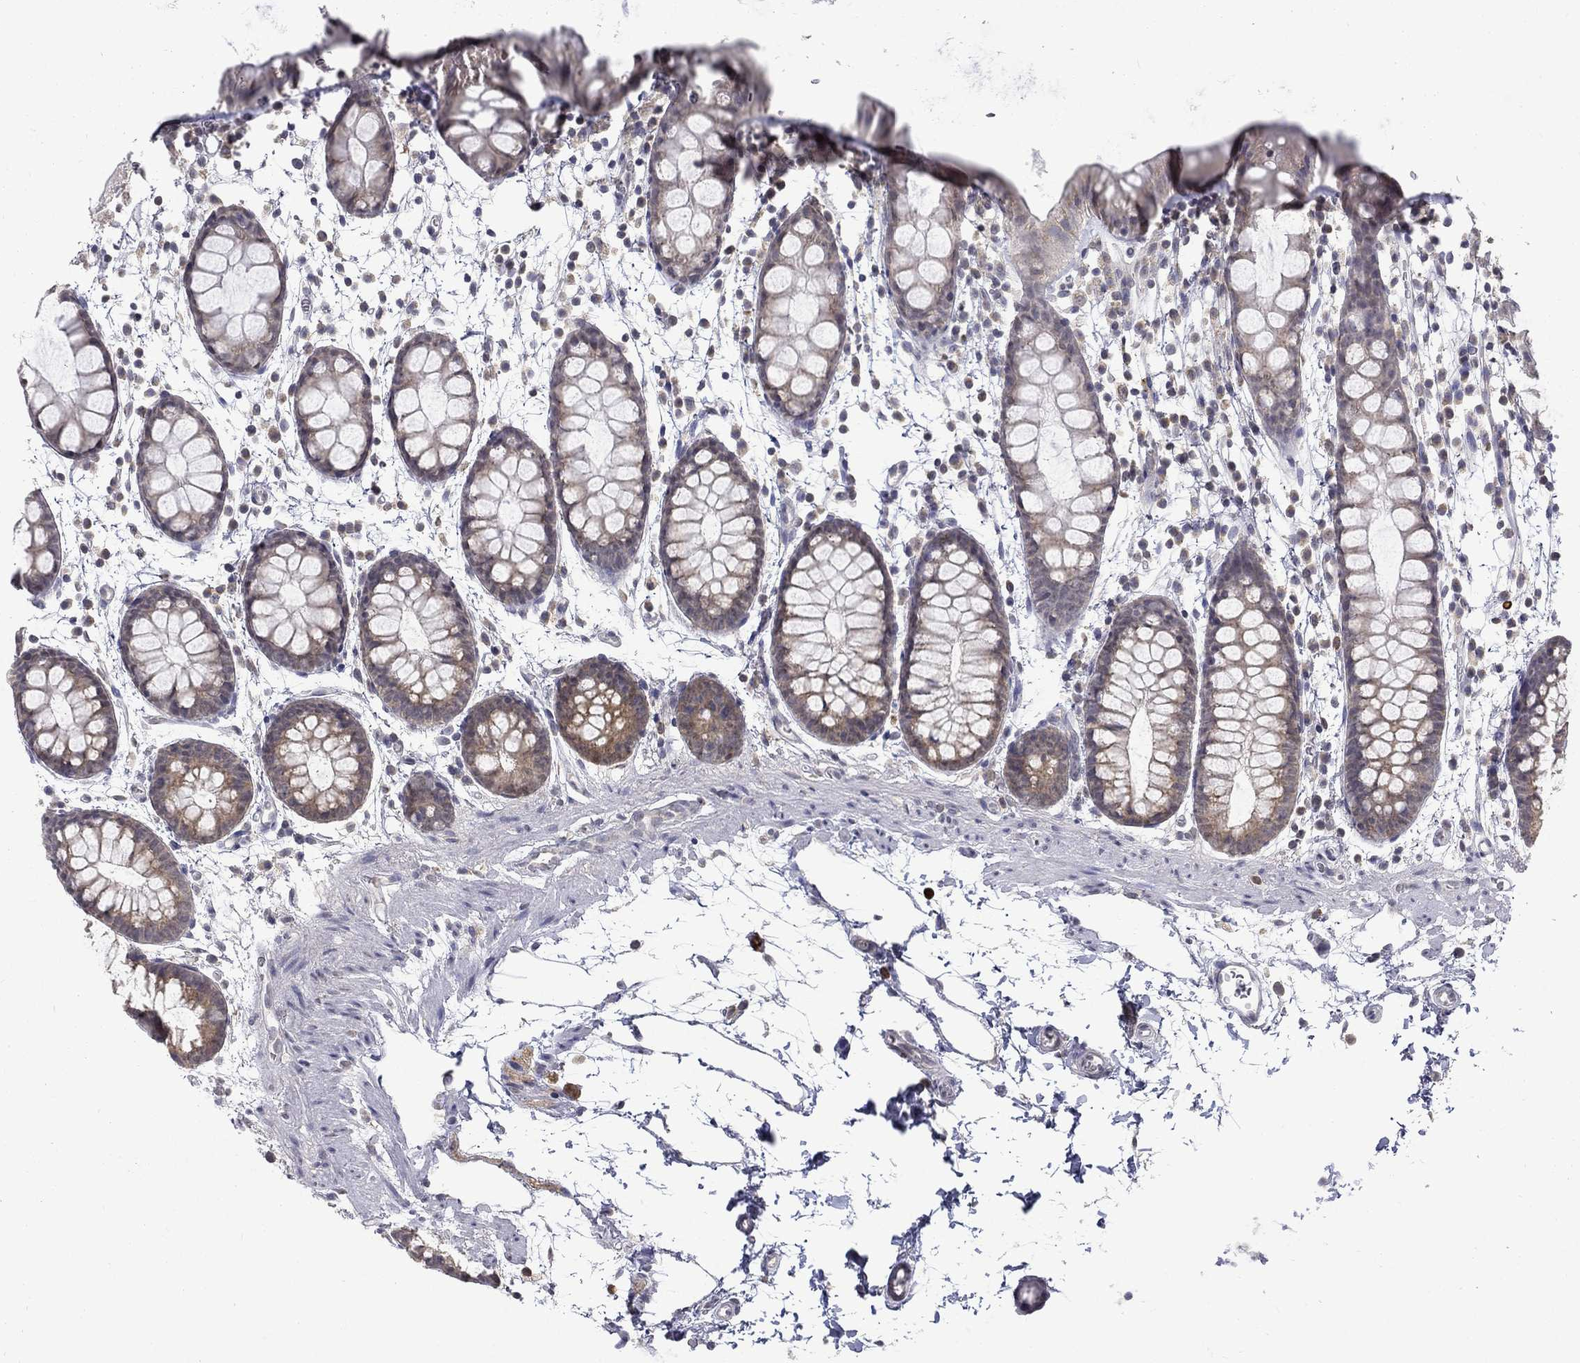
{"staining": {"intensity": "moderate", "quantity": "<25%", "location": "cytoplasmic/membranous"}, "tissue": "rectum", "cell_type": "Glandular cells", "image_type": "normal", "snomed": [{"axis": "morphology", "description": "Normal tissue, NOS"}, {"axis": "topography", "description": "Rectum"}], "caption": "Immunohistochemistry staining of unremarkable rectum, which displays low levels of moderate cytoplasmic/membranous positivity in about <25% of glandular cells indicating moderate cytoplasmic/membranous protein expression. The staining was performed using DAB (brown) for protein detection and nuclei were counterstained in hematoxylin (blue).", "gene": "PCBP2", "patient": {"sex": "male", "age": 57}}